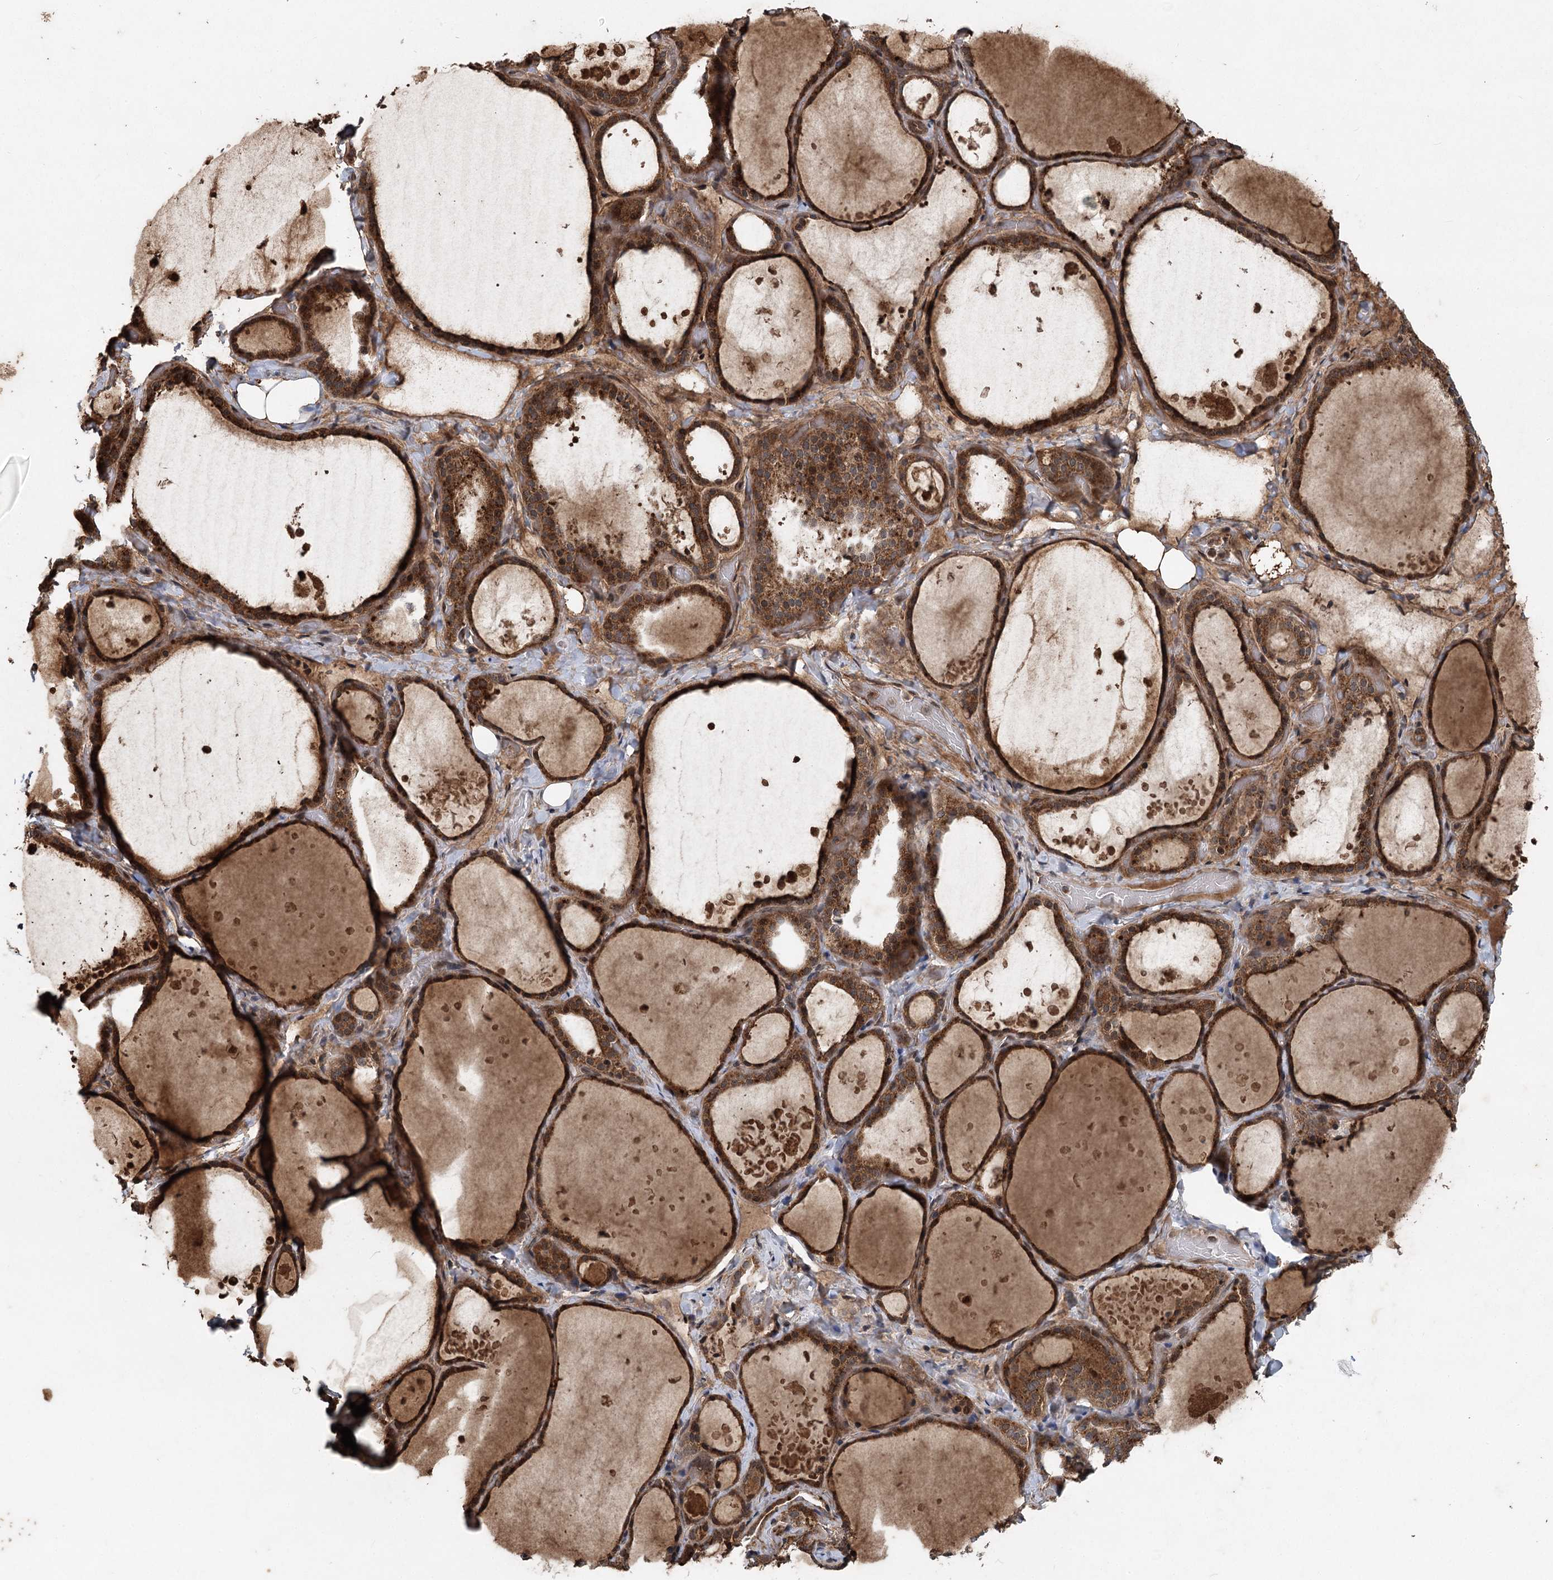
{"staining": {"intensity": "strong", "quantity": ">75%", "location": "cytoplasmic/membranous"}, "tissue": "thyroid gland", "cell_type": "Glandular cells", "image_type": "normal", "snomed": [{"axis": "morphology", "description": "Normal tissue, NOS"}, {"axis": "topography", "description": "Thyroid gland"}], "caption": "Protein staining of benign thyroid gland shows strong cytoplasmic/membranous staining in approximately >75% of glandular cells. (DAB (3,3'-diaminobenzidine) IHC with brightfield microscopy, high magnification).", "gene": "INSIG2", "patient": {"sex": "female", "age": 44}}